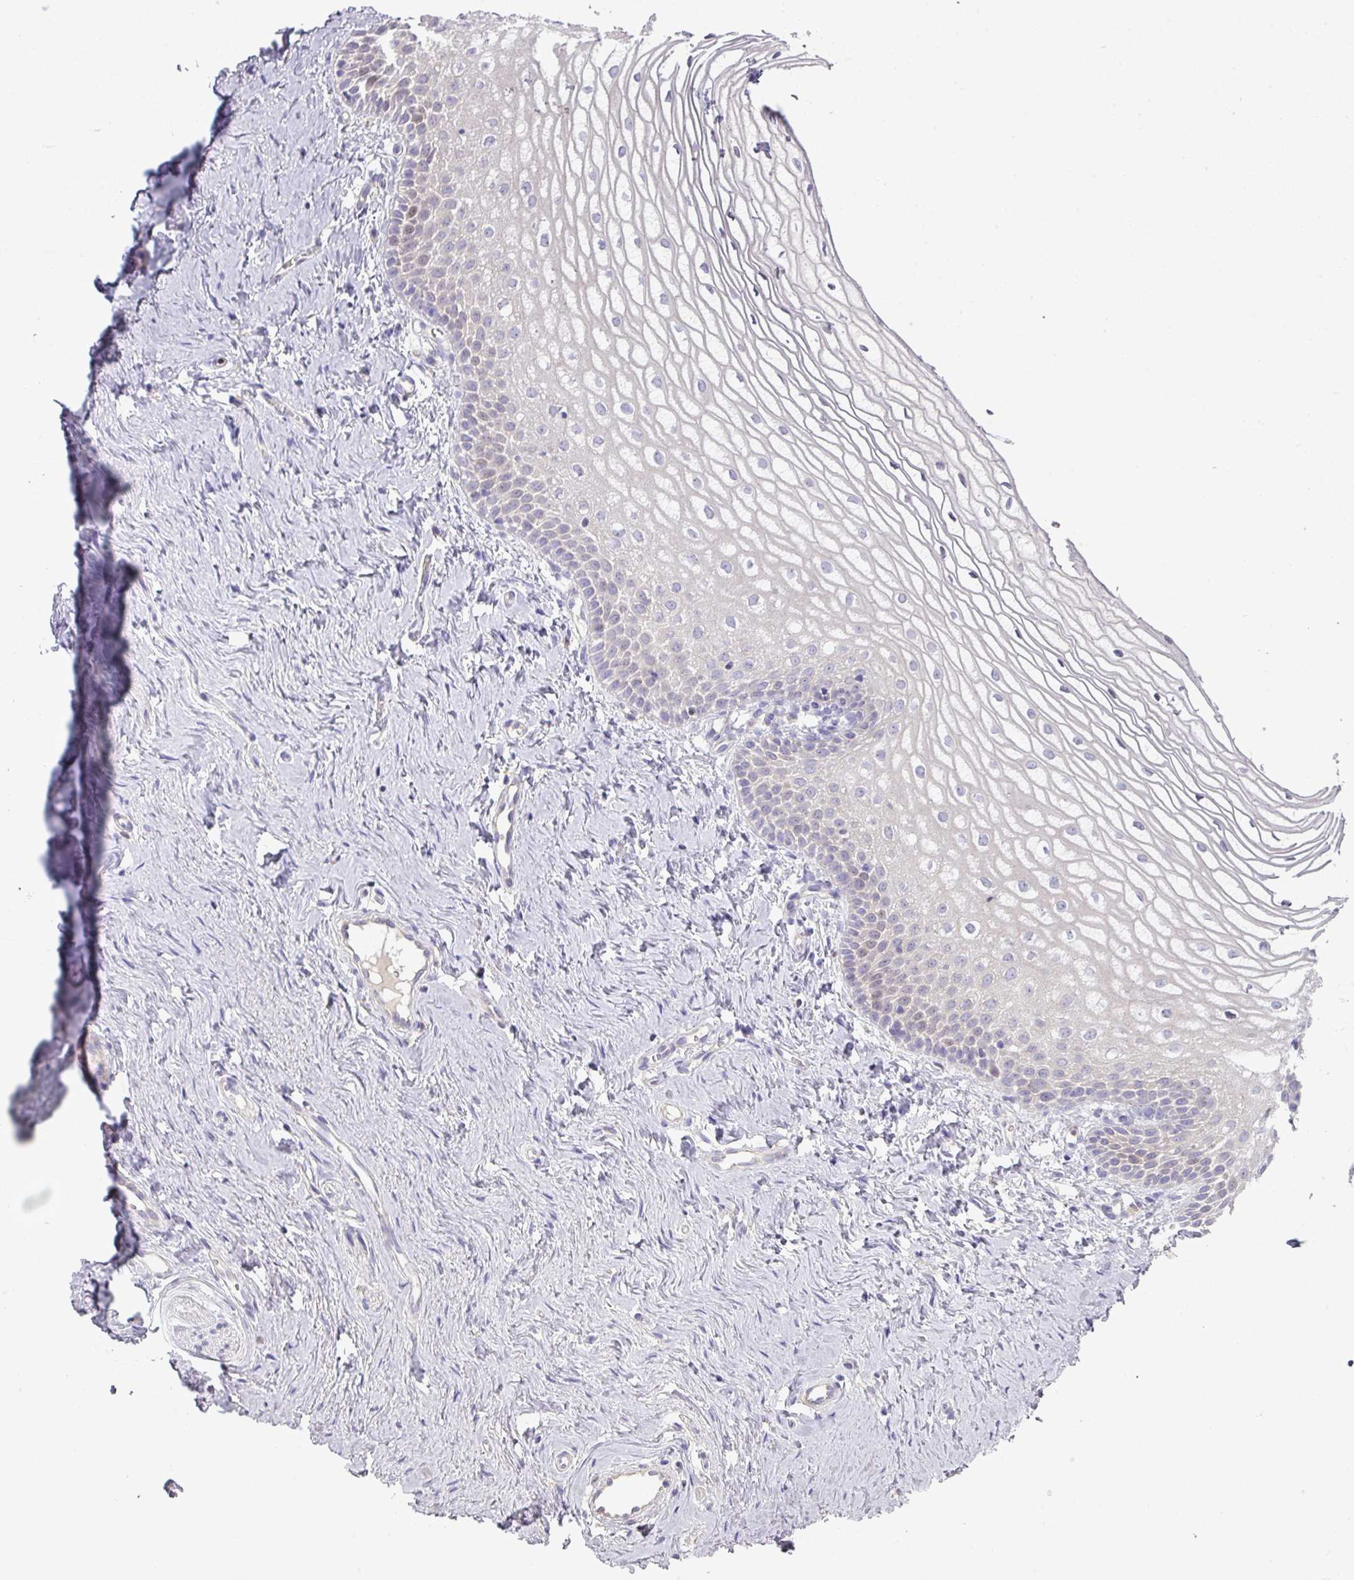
{"staining": {"intensity": "negative", "quantity": "none", "location": "none"}, "tissue": "vagina", "cell_type": "Squamous epithelial cells", "image_type": "normal", "snomed": [{"axis": "morphology", "description": "Normal tissue, NOS"}, {"axis": "topography", "description": "Vagina"}], "caption": "The photomicrograph reveals no significant expression in squamous epithelial cells of vagina.", "gene": "ZNF394", "patient": {"sex": "female", "age": 56}}